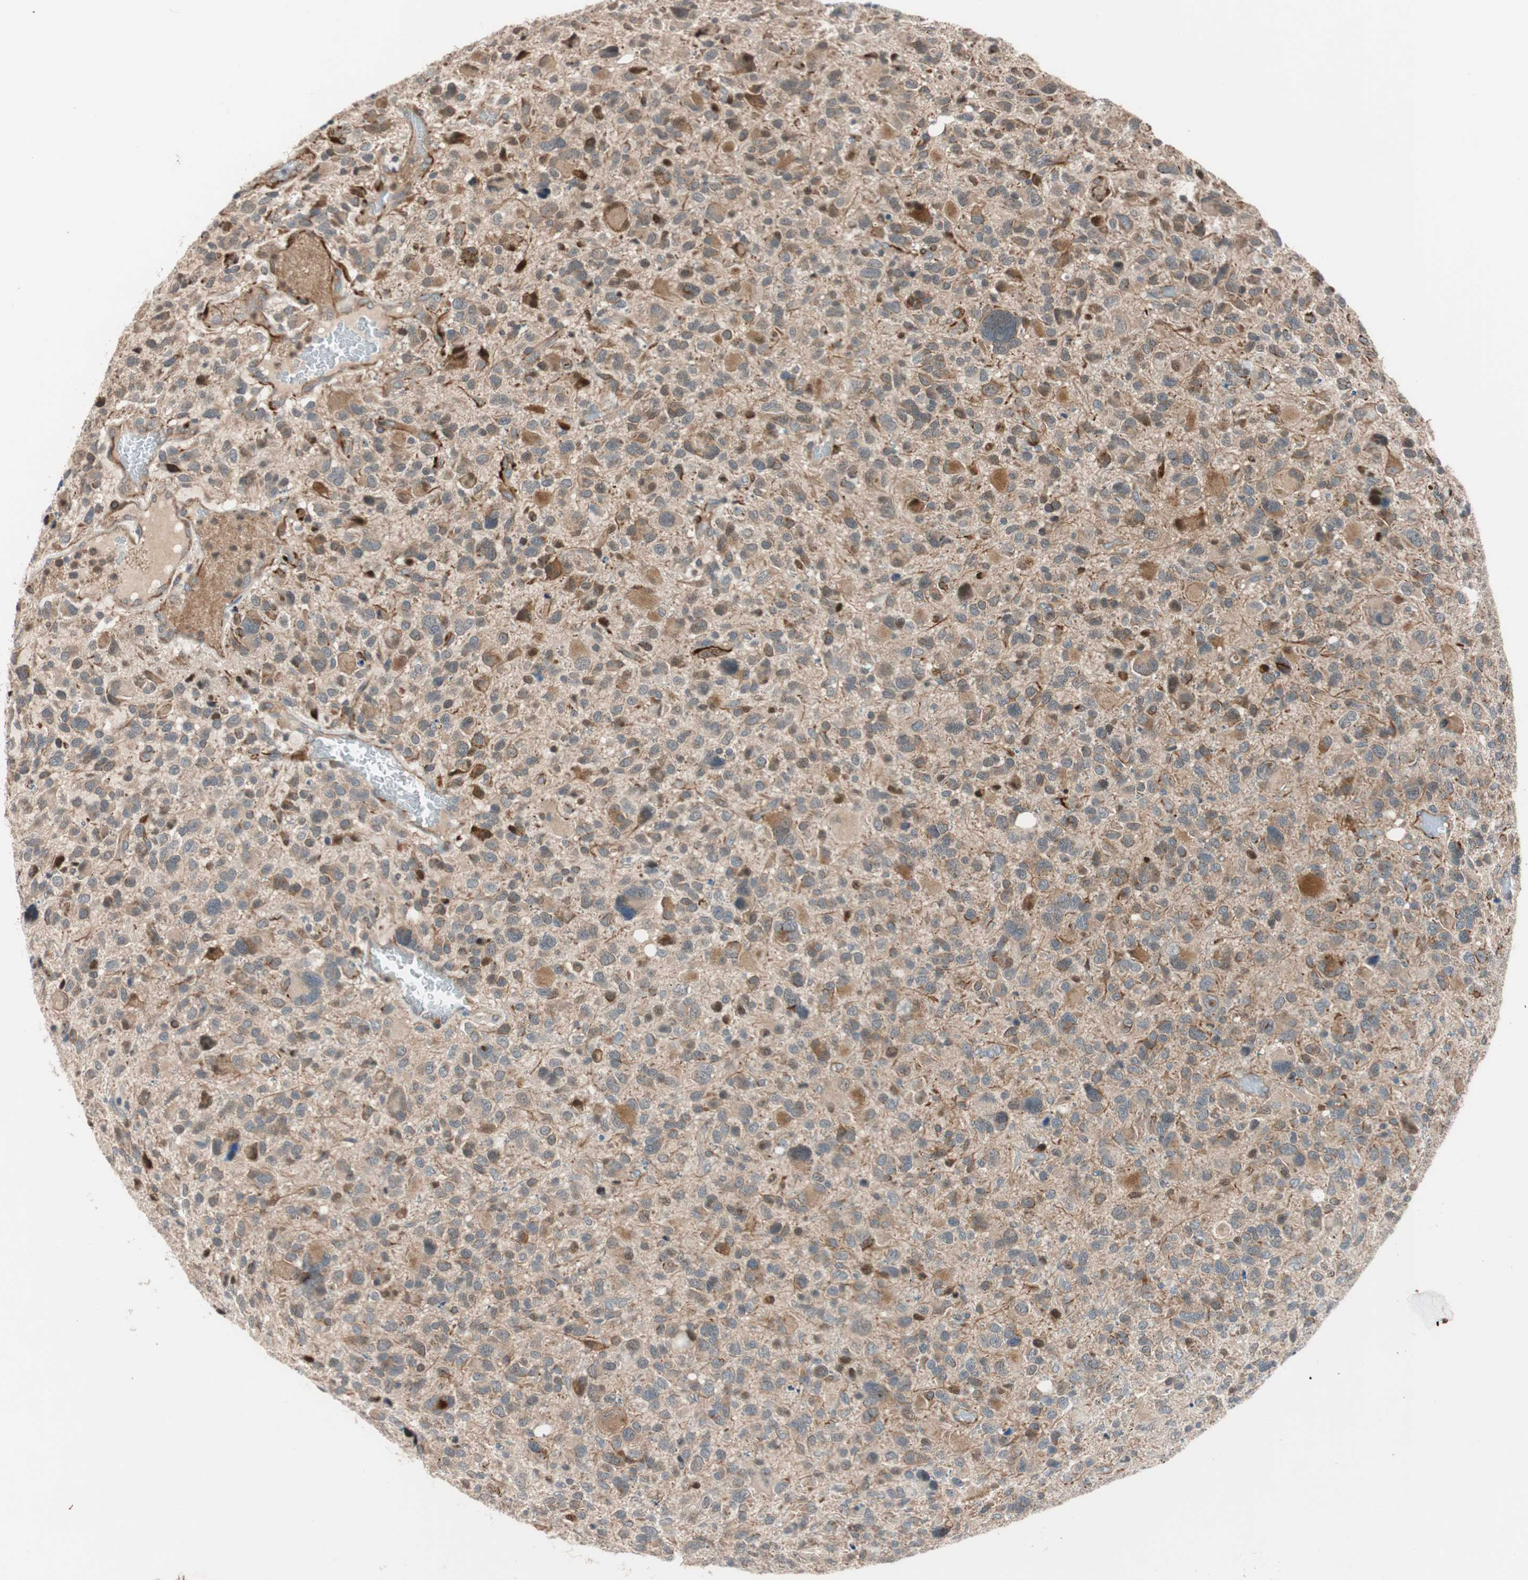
{"staining": {"intensity": "weak", "quantity": "25%-75%", "location": "cytoplasmic/membranous"}, "tissue": "glioma", "cell_type": "Tumor cells", "image_type": "cancer", "snomed": [{"axis": "morphology", "description": "Glioma, malignant, High grade"}, {"axis": "topography", "description": "Brain"}], "caption": "Malignant glioma (high-grade) stained with immunohistochemistry (IHC) exhibits weak cytoplasmic/membranous positivity in approximately 25%-75% of tumor cells. Using DAB (brown) and hematoxylin (blue) stains, captured at high magnification using brightfield microscopy.", "gene": "PIK3R3", "patient": {"sex": "male", "age": 48}}